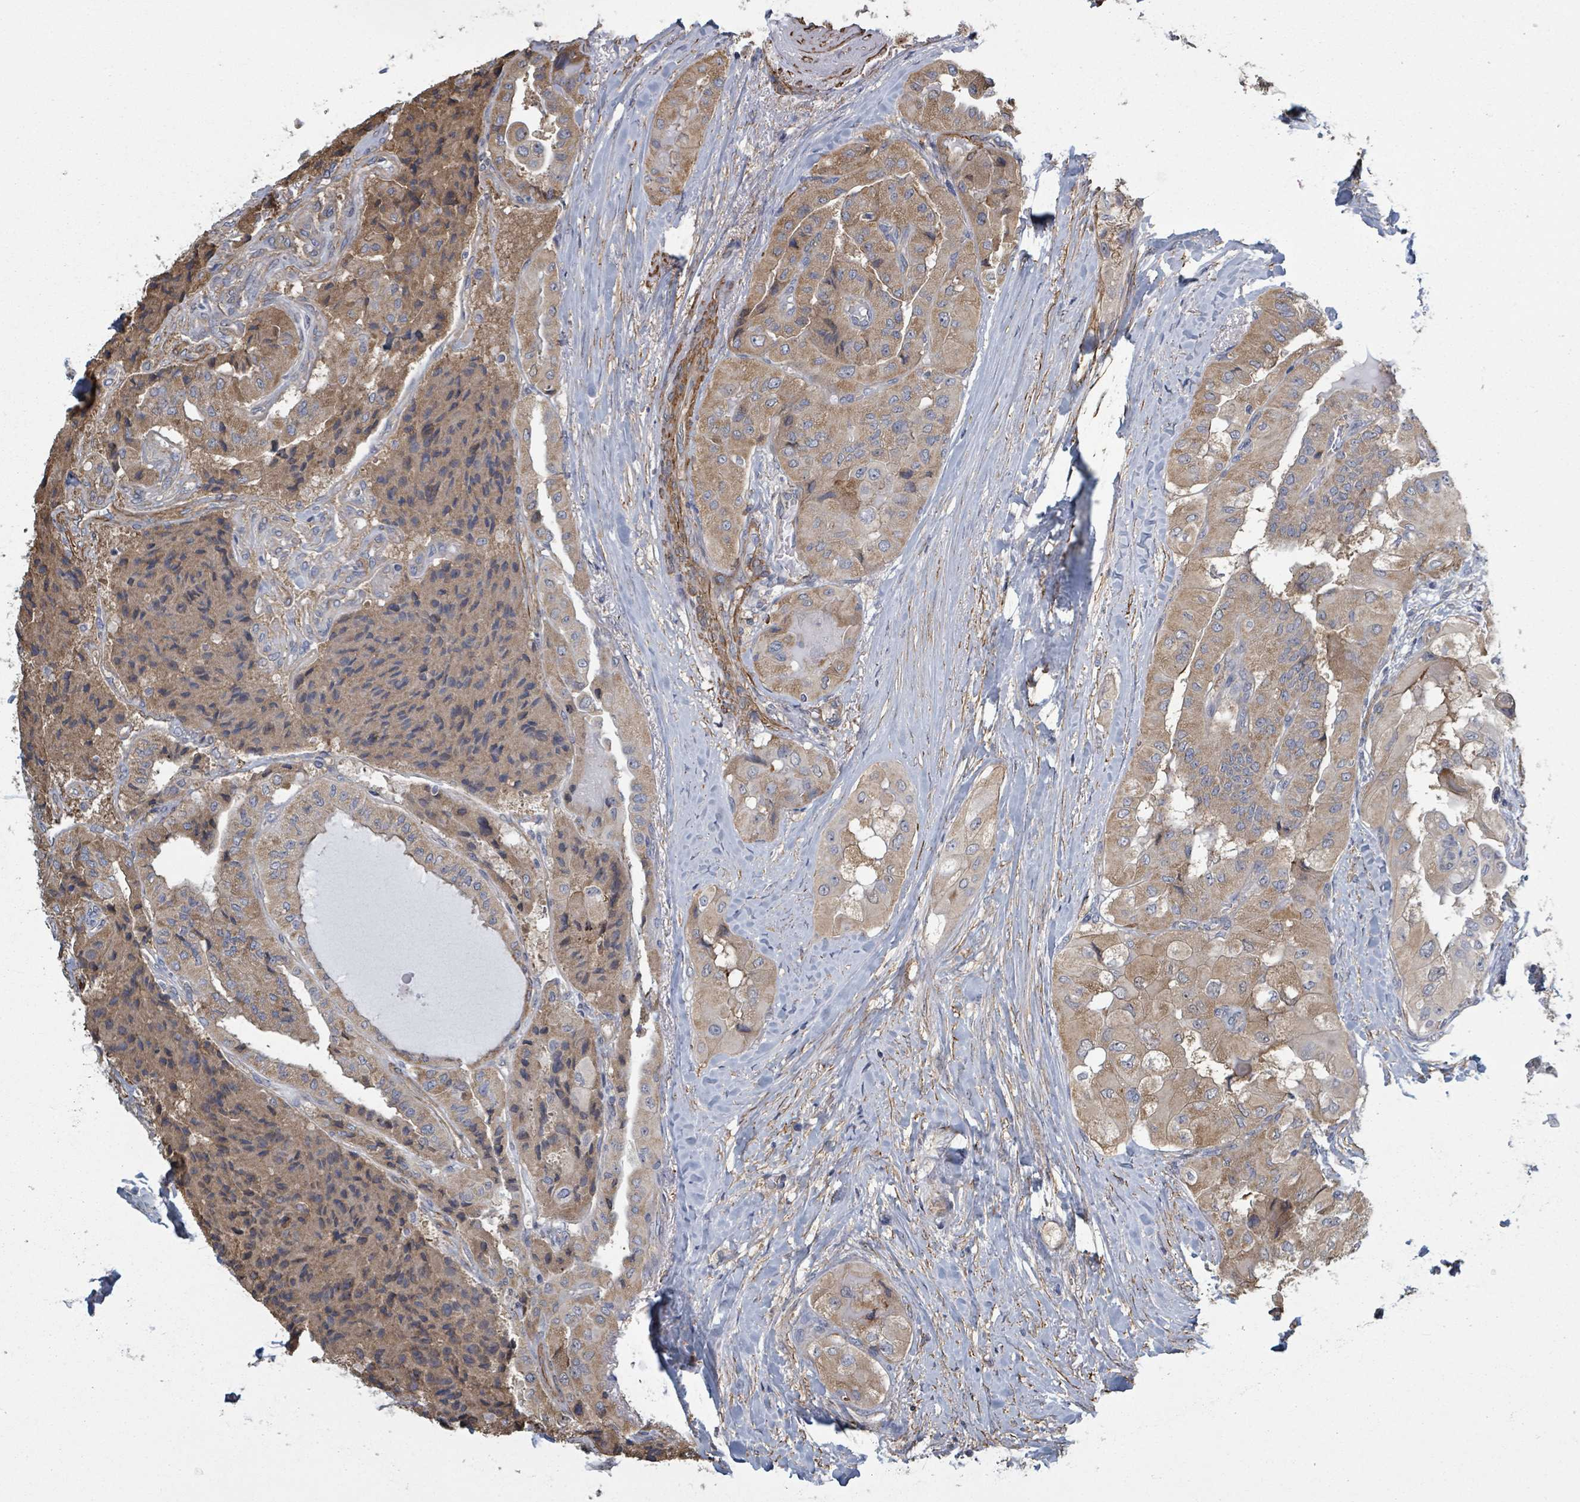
{"staining": {"intensity": "moderate", "quantity": ">75%", "location": "cytoplasmic/membranous"}, "tissue": "thyroid cancer", "cell_type": "Tumor cells", "image_type": "cancer", "snomed": [{"axis": "morphology", "description": "Normal tissue, NOS"}, {"axis": "morphology", "description": "Papillary adenocarcinoma, NOS"}, {"axis": "topography", "description": "Thyroid gland"}], "caption": "Approximately >75% of tumor cells in thyroid cancer (papillary adenocarcinoma) show moderate cytoplasmic/membranous protein positivity as visualized by brown immunohistochemical staining.", "gene": "ADCK1", "patient": {"sex": "female", "age": 59}}